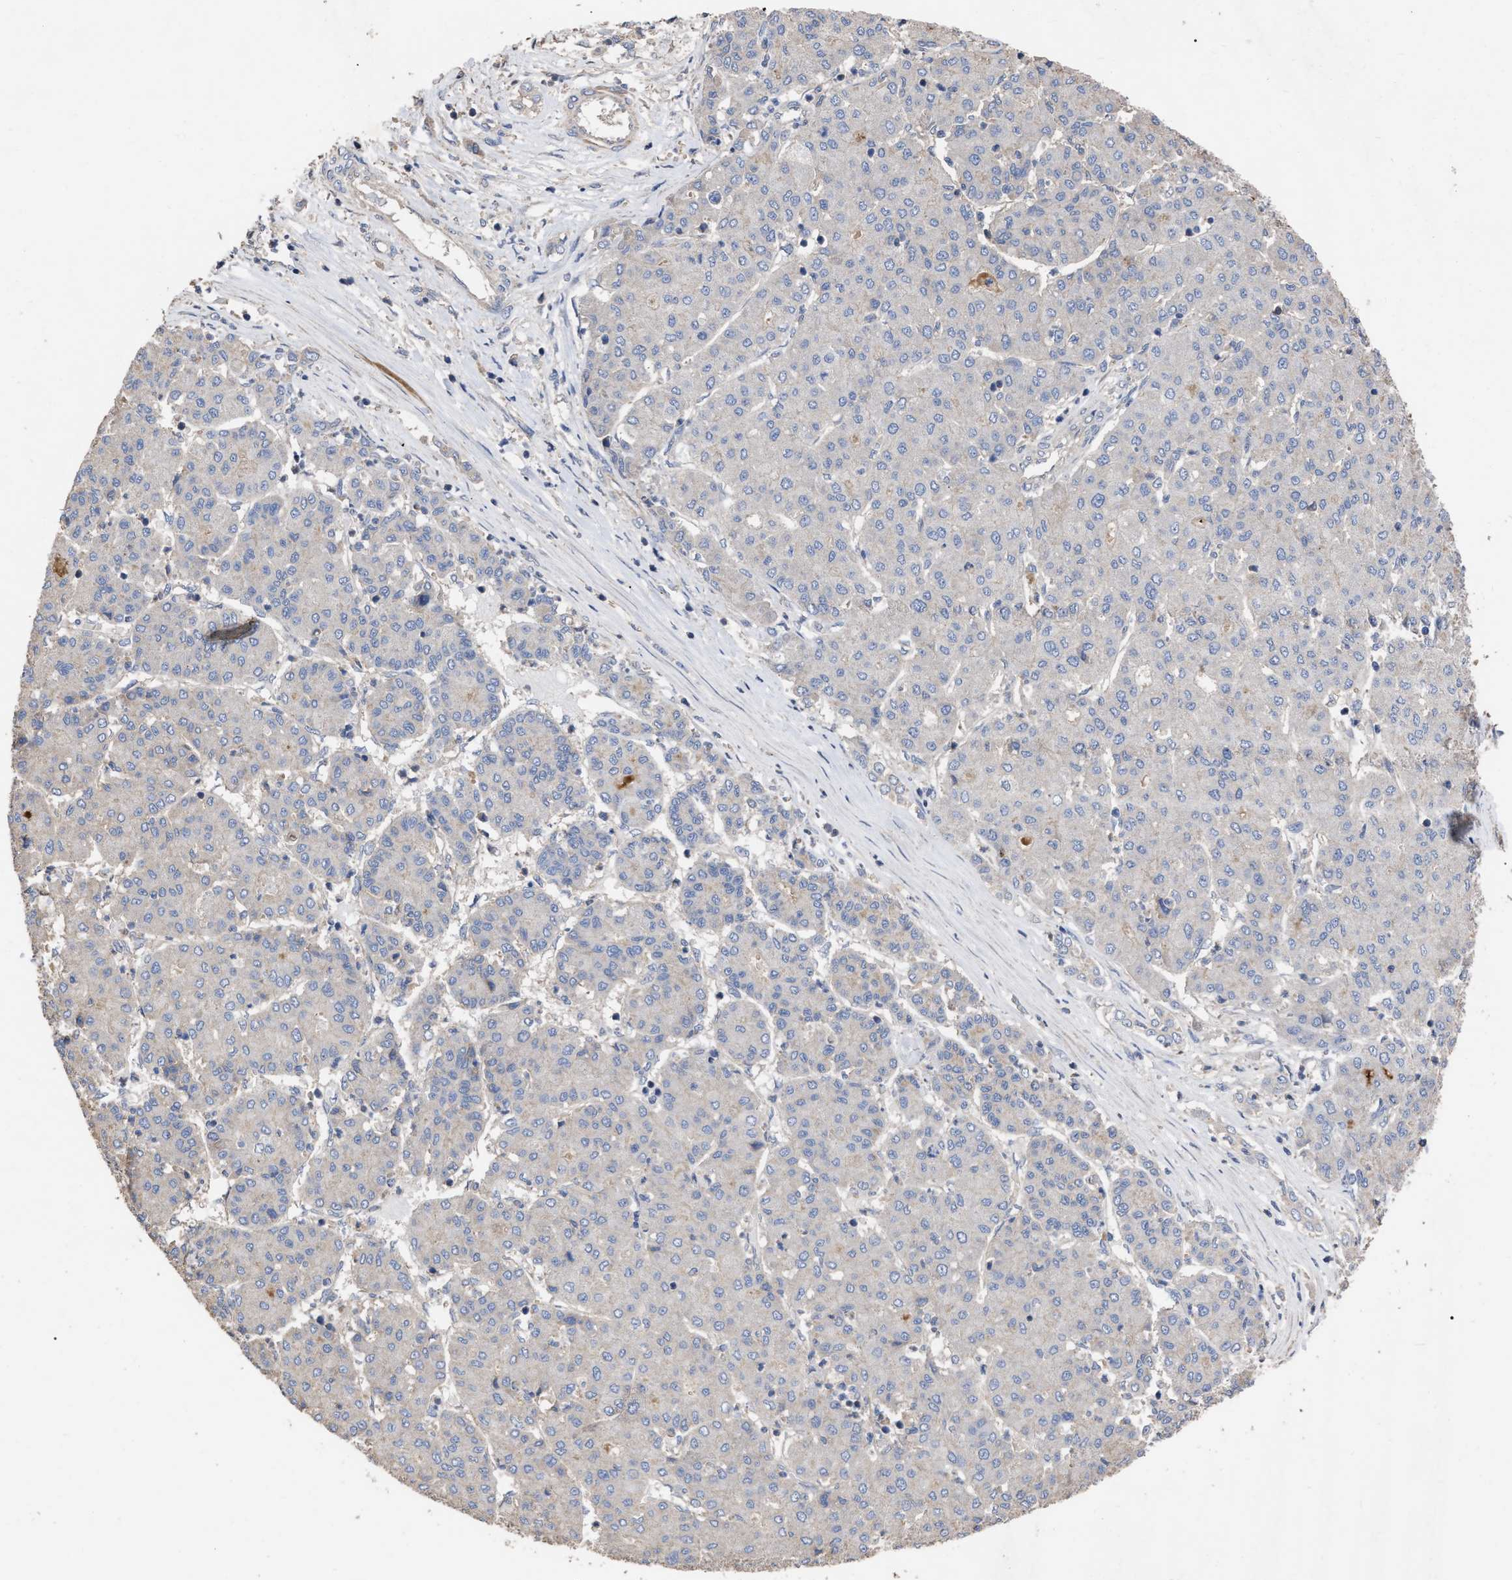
{"staining": {"intensity": "negative", "quantity": "none", "location": "none"}, "tissue": "liver cancer", "cell_type": "Tumor cells", "image_type": "cancer", "snomed": [{"axis": "morphology", "description": "Carcinoma, Hepatocellular, NOS"}, {"axis": "topography", "description": "Liver"}], "caption": "This is an IHC micrograph of human liver hepatocellular carcinoma. There is no positivity in tumor cells.", "gene": "BTN2A1", "patient": {"sex": "male", "age": 65}}